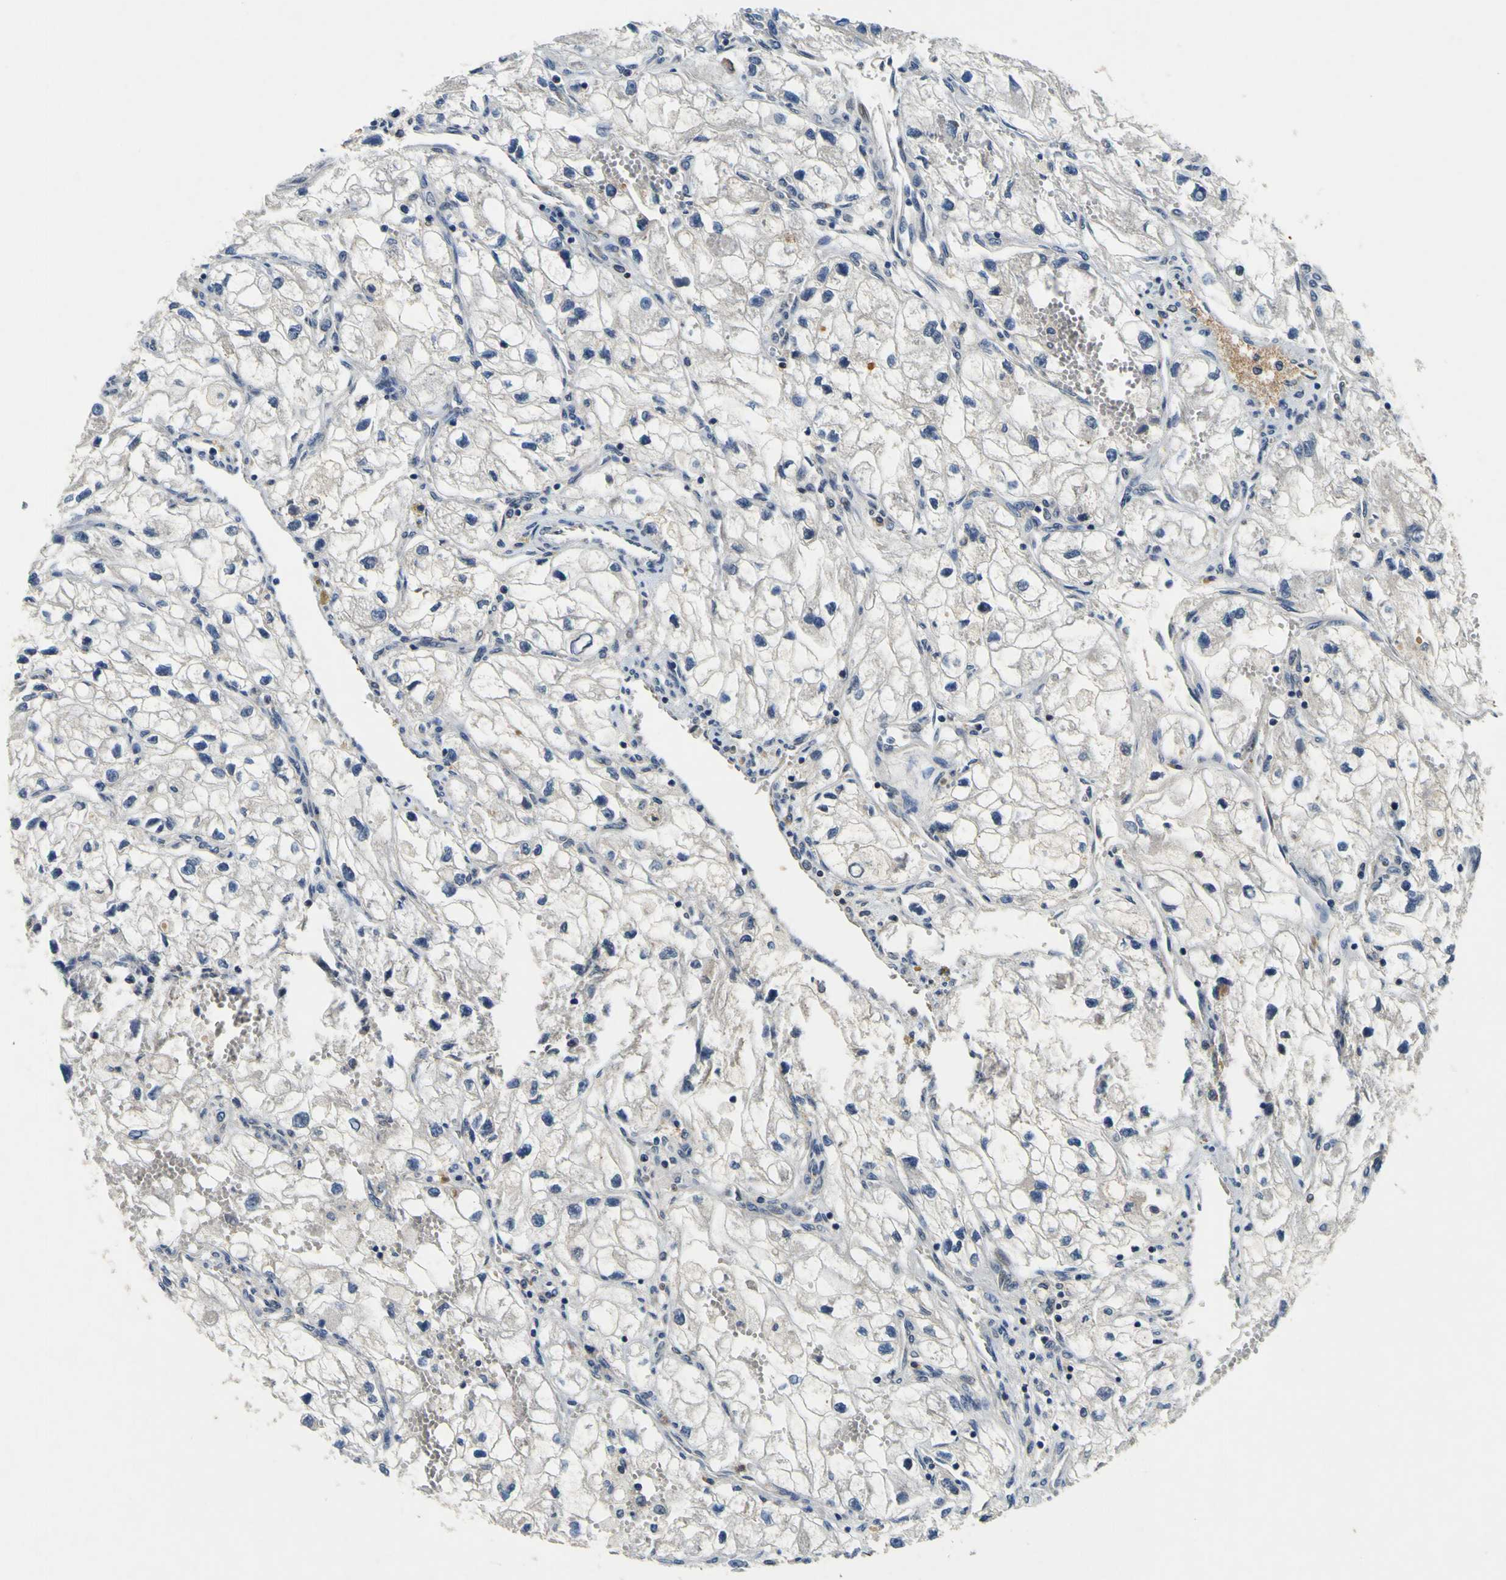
{"staining": {"intensity": "negative", "quantity": "none", "location": "none"}, "tissue": "renal cancer", "cell_type": "Tumor cells", "image_type": "cancer", "snomed": [{"axis": "morphology", "description": "Adenocarcinoma, NOS"}, {"axis": "topography", "description": "Kidney"}], "caption": "The image demonstrates no significant staining in tumor cells of renal cancer (adenocarcinoma).", "gene": "EPHB4", "patient": {"sex": "female", "age": 70}}